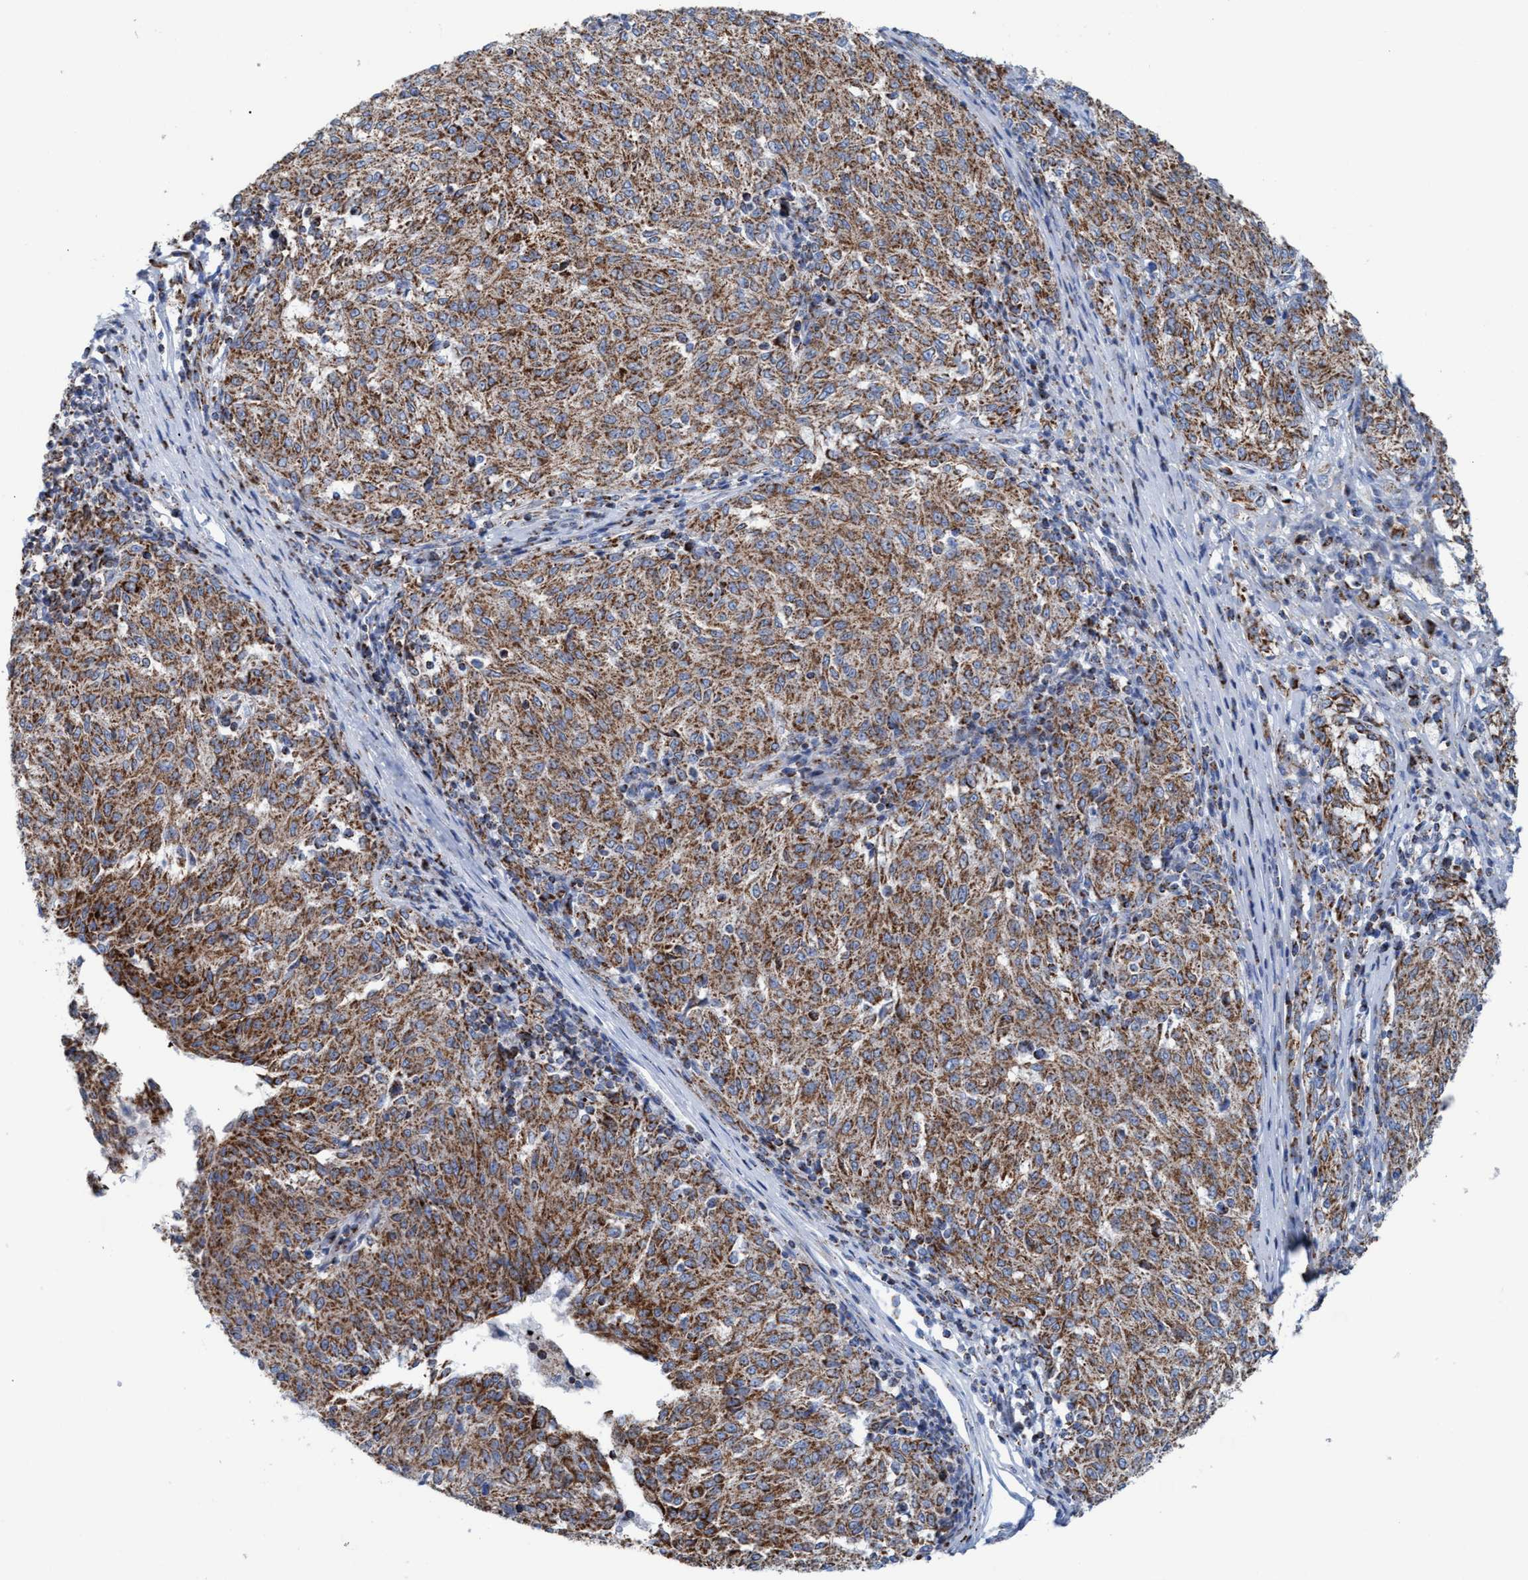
{"staining": {"intensity": "moderate", "quantity": ">75%", "location": "cytoplasmic/membranous"}, "tissue": "melanoma", "cell_type": "Tumor cells", "image_type": "cancer", "snomed": [{"axis": "morphology", "description": "Malignant melanoma, NOS"}, {"axis": "topography", "description": "Skin"}], "caption": "High-magnification brightfield microscopy of melanoma stained with DAB (brown) and counterstained with hematoxylin (blue). tumor cells exhibit moderate cytoplasmic/membranous positivity is seen in about>75% of cells.", "gene": "GGA3", "patient": {"sex": "female", "age": 72}}